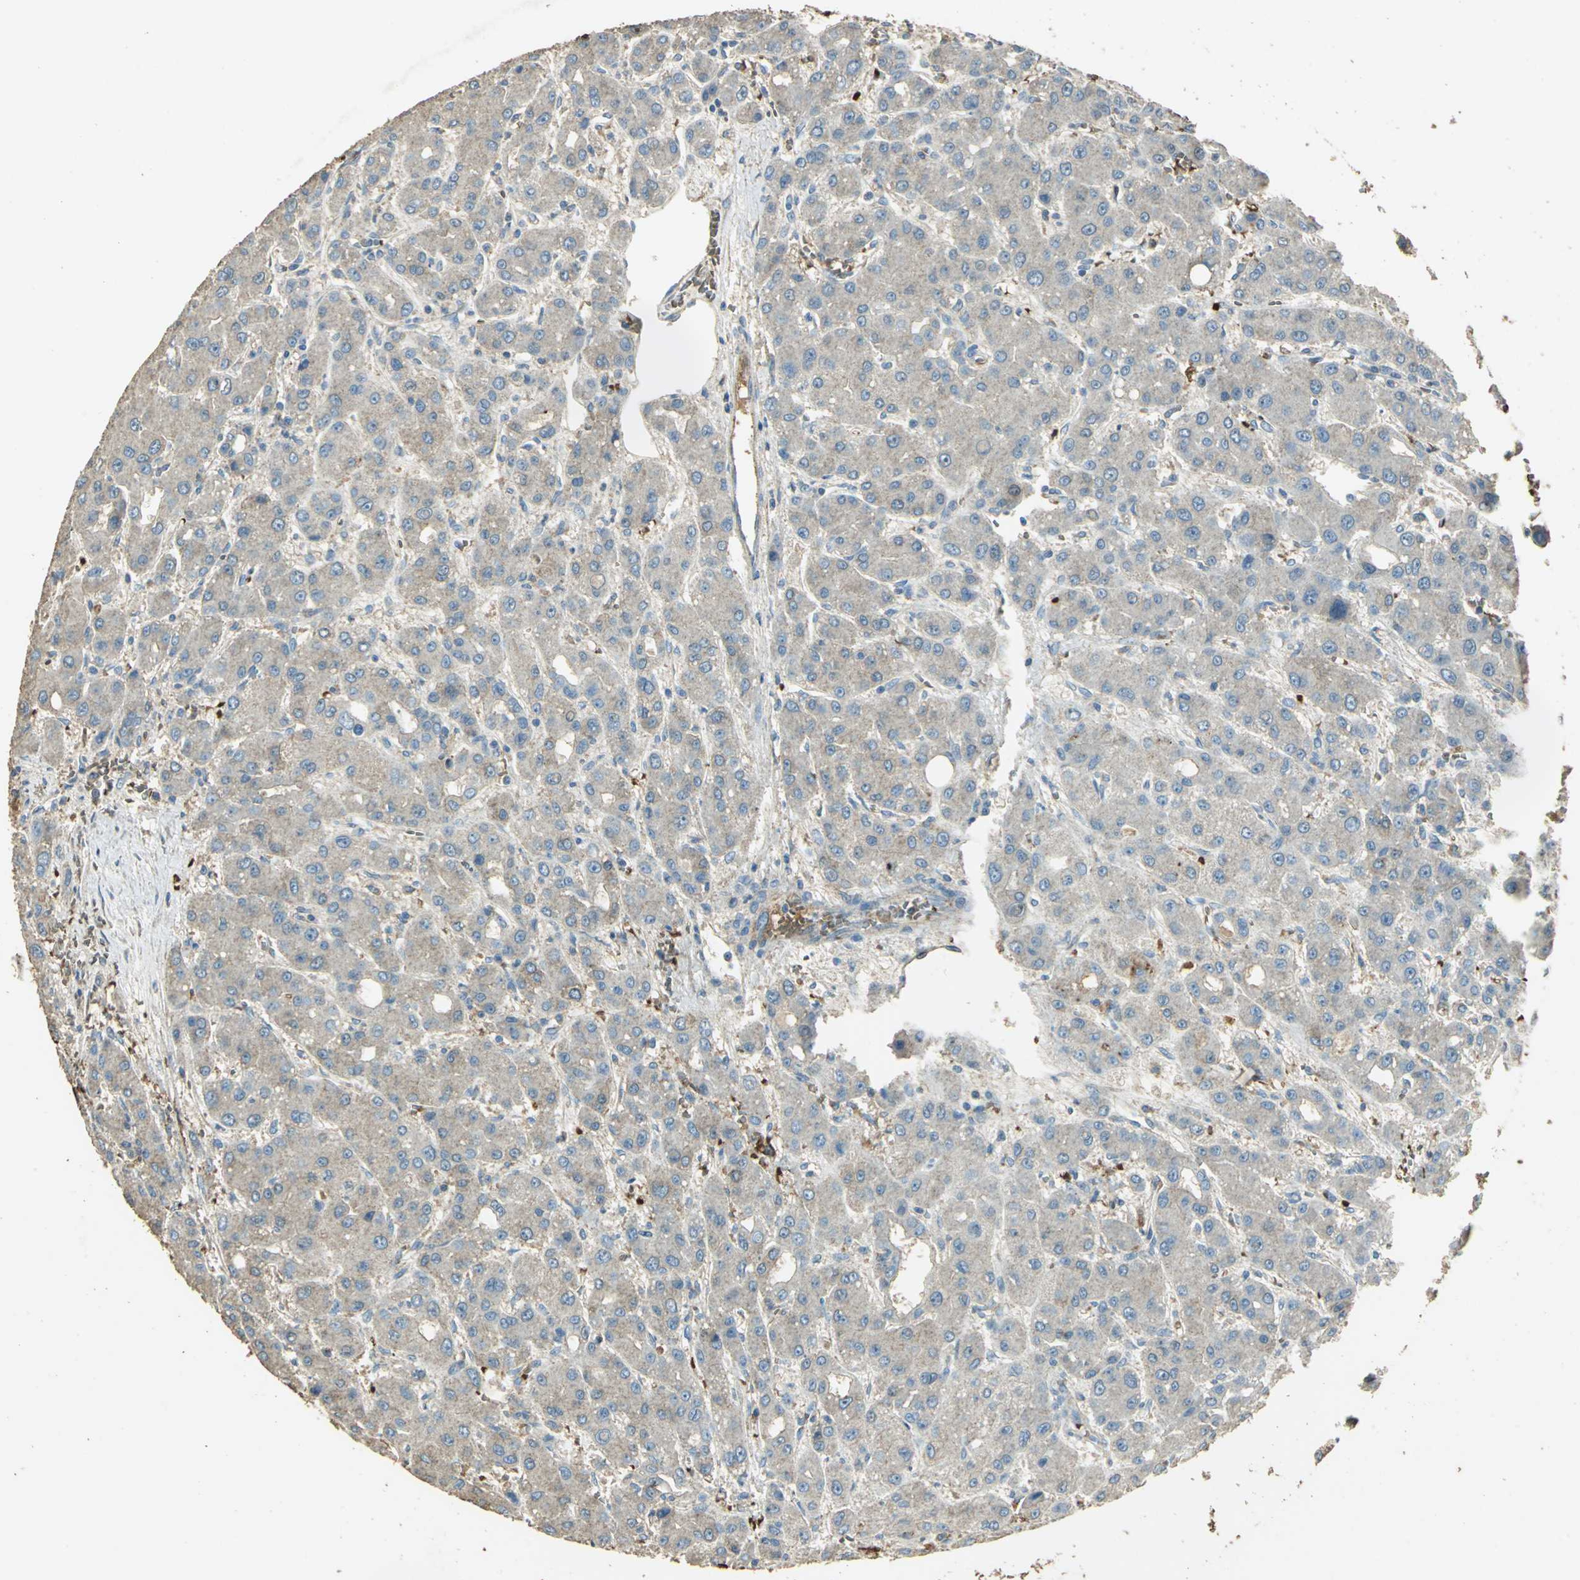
{"staining": {"intensity": "weak", "quantity": "25%-75%", "location": "cytoplasmic/membranous"}, "tissue": "liver cancer", "cell_type": "Tumor cells", "image_type": "cancer", "snomed": [{"axis": "morphology", "description": "Carcinoma, Hepatocellular, NOS"}, {"axis": "topography", "description": "Liver"}], "caption": "A high-resolution image shows IHC staining of liver hepatocellular carcinoma, which shows weak cytoplasmic/membranous expression in about 25%-75% of tumor cells.", "gene": "TRAPPC2", "patient": {"sex": "male", "age": 55}}